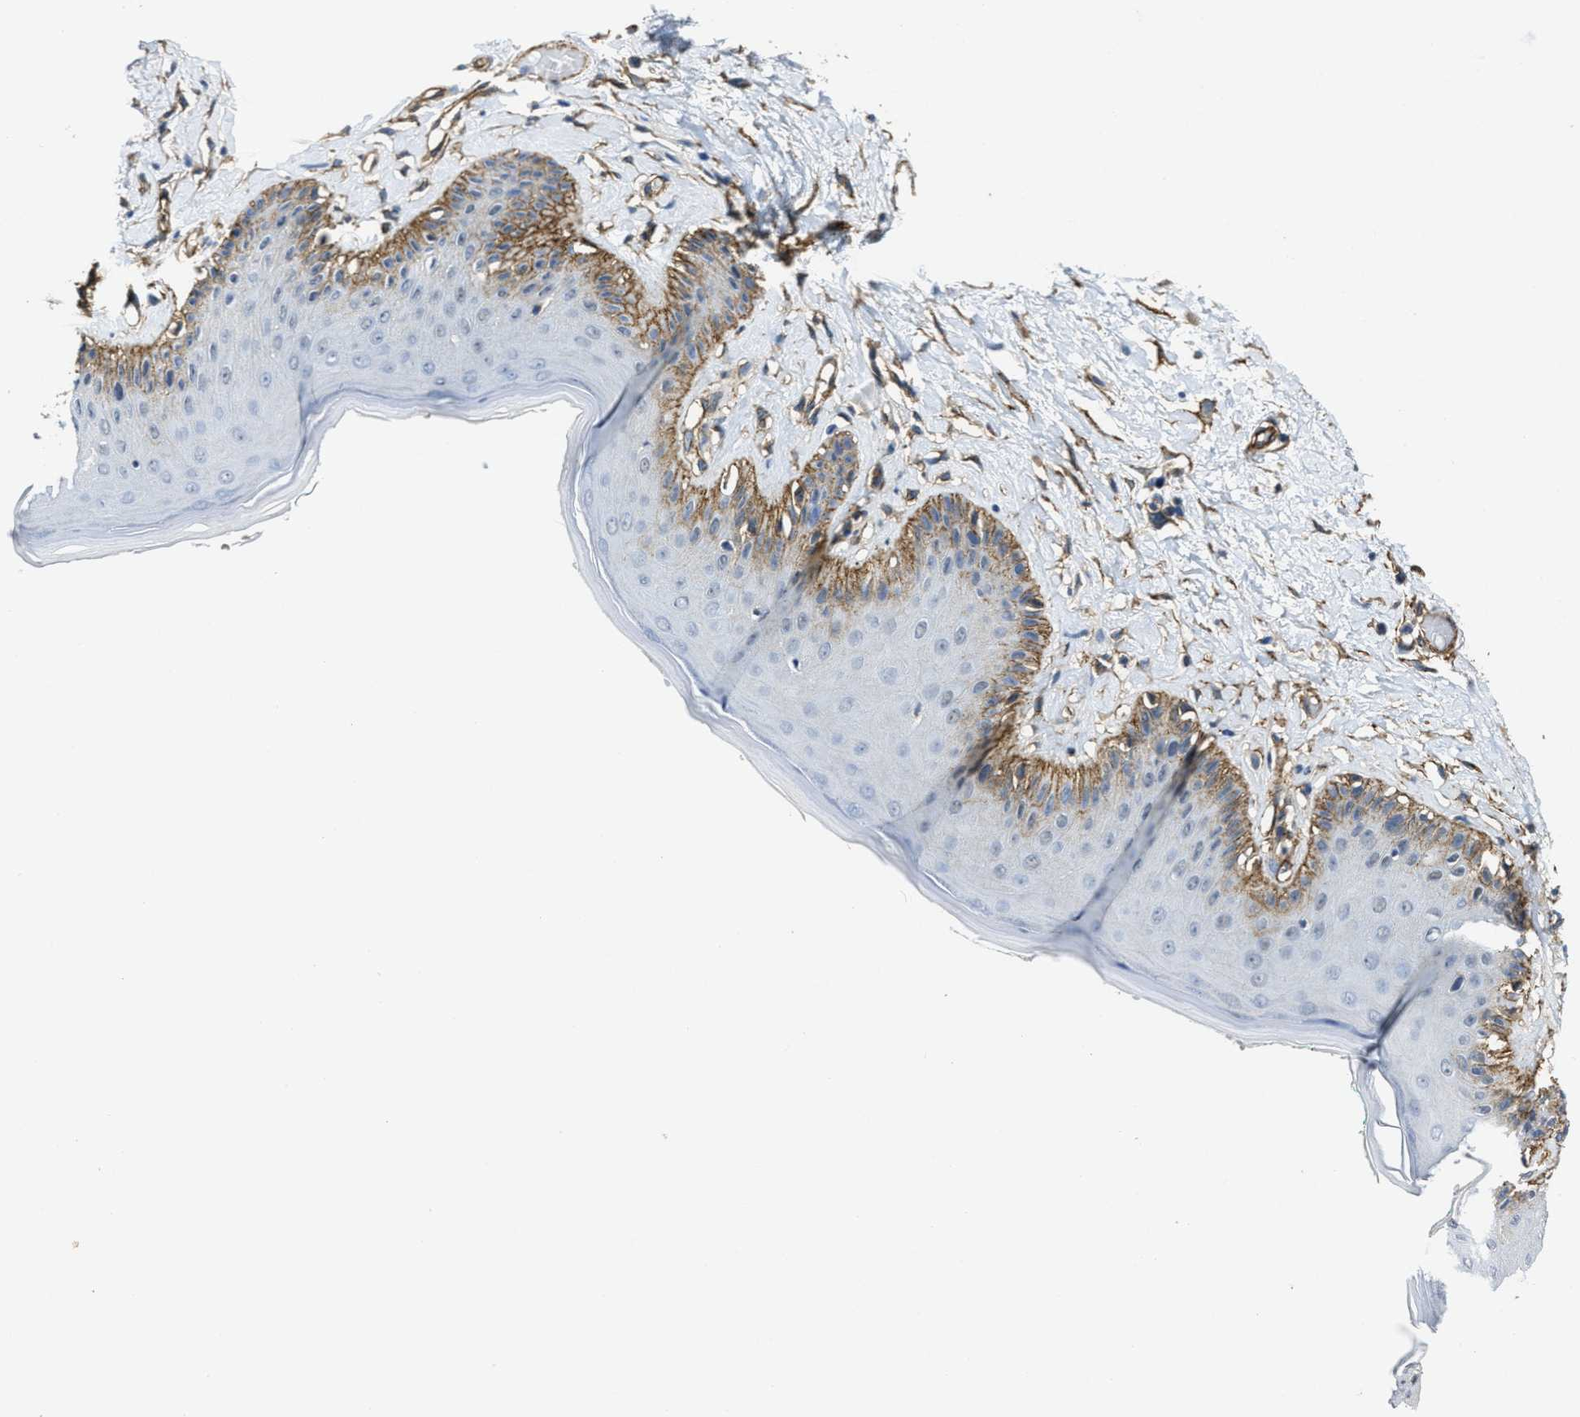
{"staining": {"intensity": "moderate", "quantity": "<25%", "location": "cytoplasmic/membranous"}, "tissue": "skin", "cell_type": "Epidermal cells", "image_type": "normal", "snomed": [{"axis": "morphology", "description": "Normal tissue, NOS"}, {"axis": "topography", "description": "Vulva"}], "caption": "Immunohistochemistry of unremarkable skin reveals low levels of moderate cytoplasmic/membranous positivity in about <25% of epidermal cells. The staining was performed using DAB, with brown indicating positive protein expression. Nuclei are stained blue with hematoxylin.", "gene": "NAB1", "patient": {"sex": "female", "age": 73}}